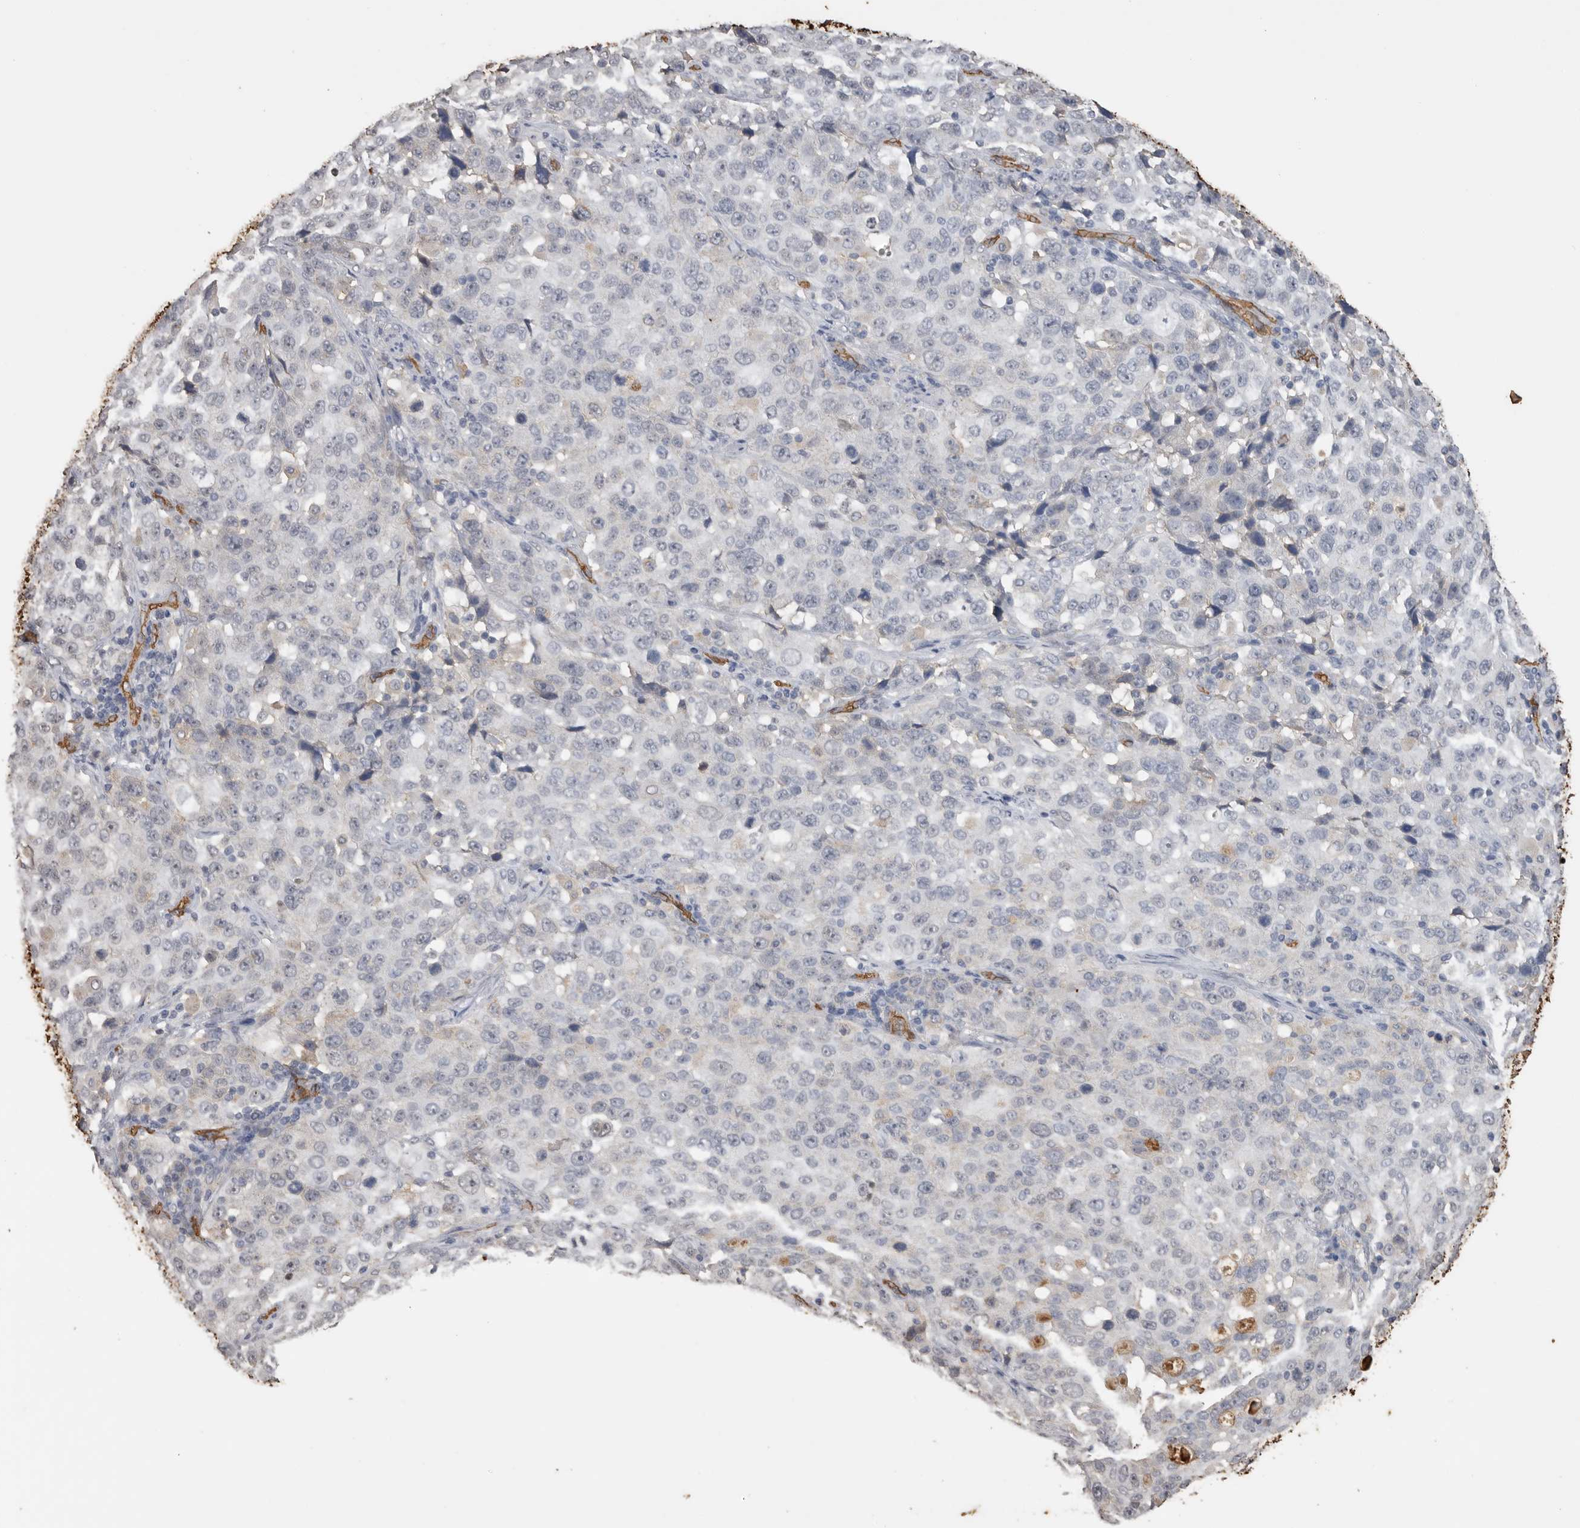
{"staining": {"intensity": "negative", "quantity": "none", "location": "none"}, "tissue": "stomach cancer", "cell_type": "Tumor cells", "image_type": "cancer", "snomed": [{"axis": "morphology", "description": "Normal tissue, NOS"}, {"axis": "morphology", "description": "Adenocarcinoma, NOS"}, {"axis": "topography", "description": "Stomach"}], "caption": "This is an IHC photomicrograph of human adenocarcinoma (stomach). There is no expression in tumor cells.", "gene": "IL27", "patient": {"sex": "male", "age": 48}}